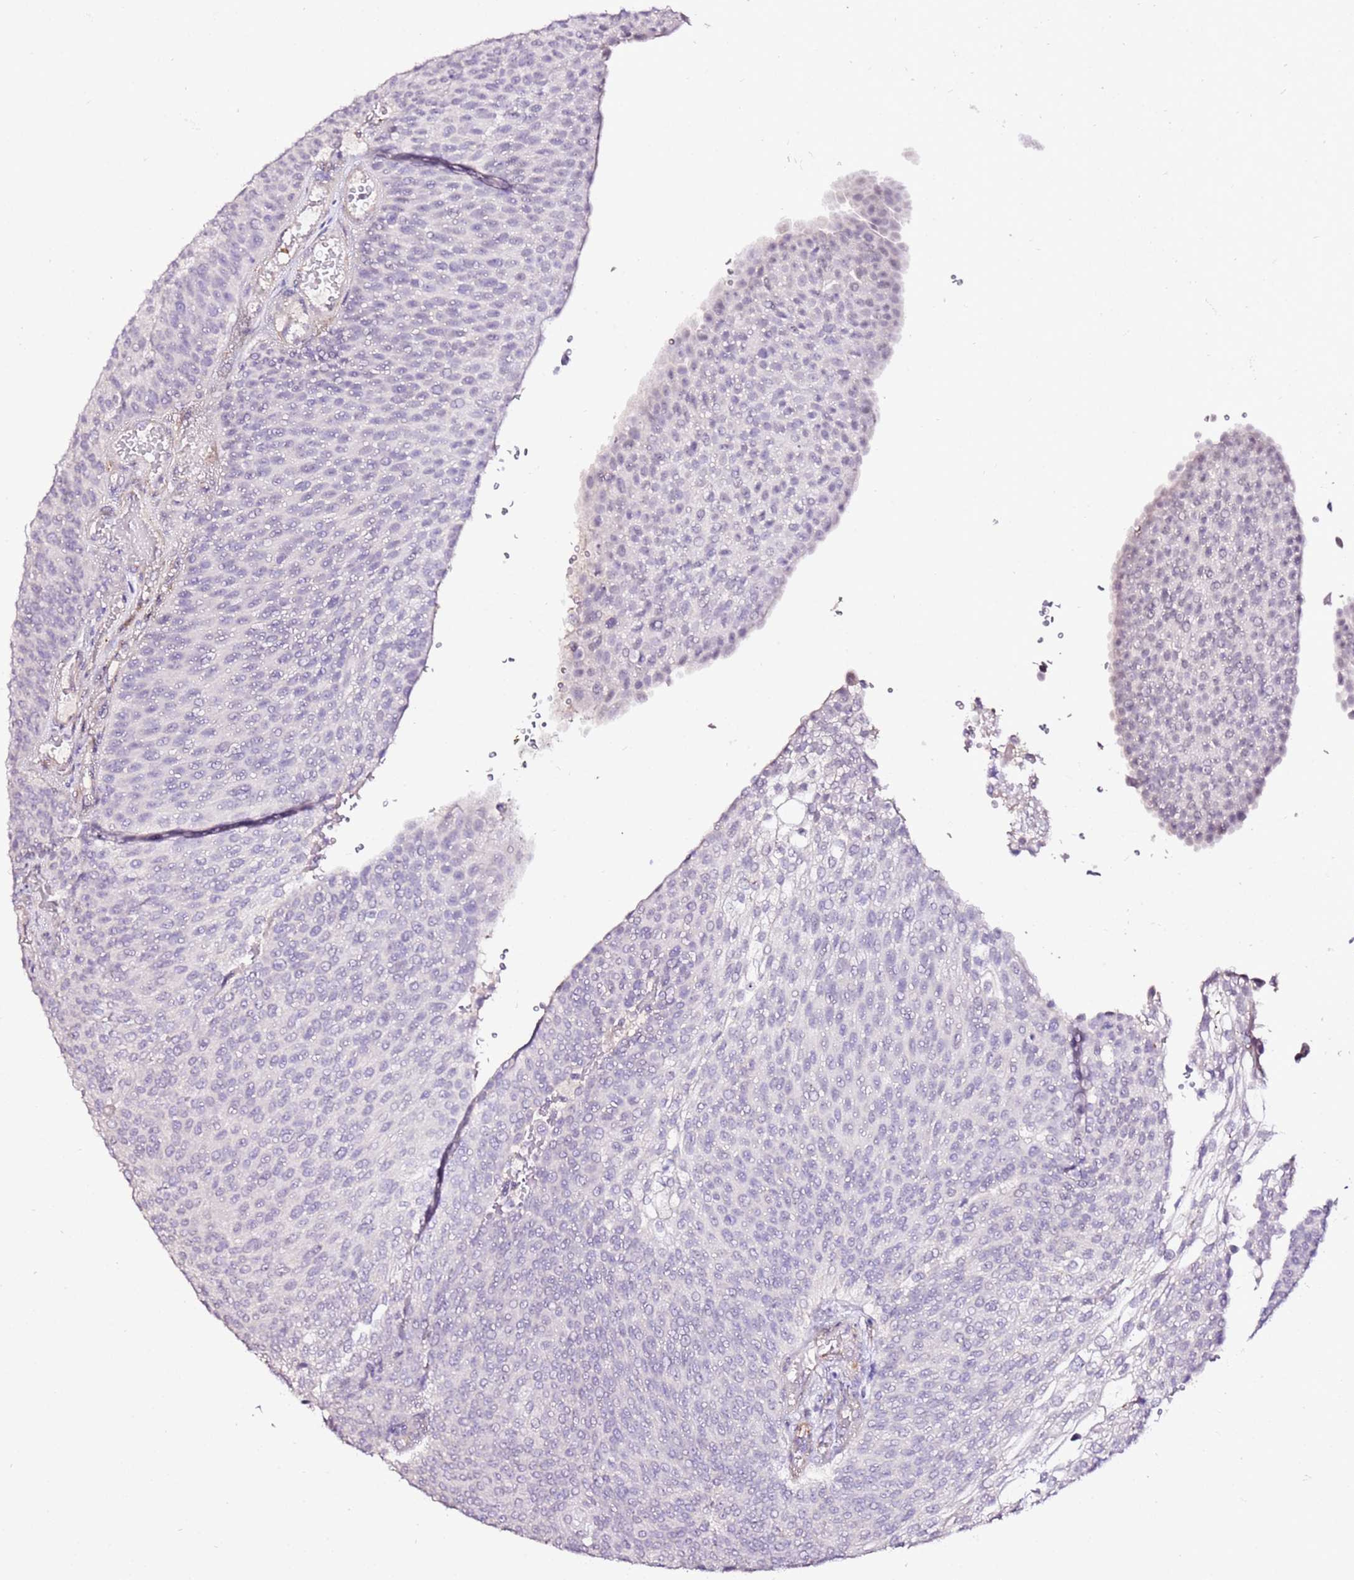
{"staining": {"intensity": "negative", "quantity": "none", "location": "none"}, "tissue": "urothelial cancer", "cell_type": "Tumor cells", "image_type": "cancer", "snomed": [{"axis": "morphology", "description": "Urothelial carcinoma, High grade"}, {"axis": "topography", "description": "Urinary bladder"}], "caption": "The immunohistochemistry photomicrograph has no significant expression in tumor cells of urothelial carcinoma (high-grade) tissue.", "gene": "ART5", "patient": {"sex": "female", "age": 79}}